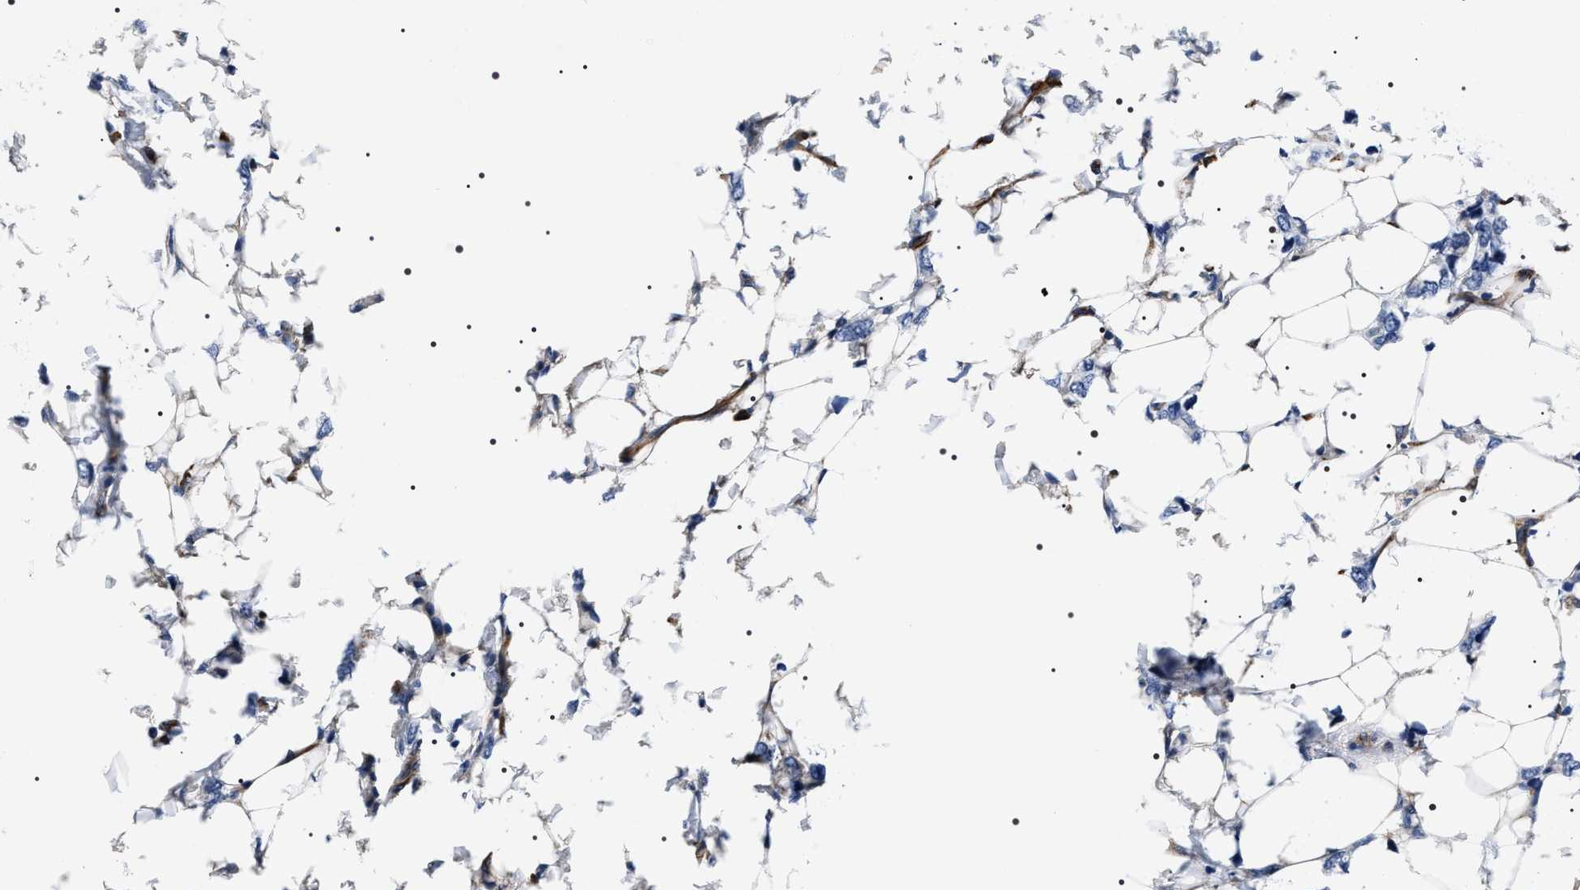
{"staining": {"intensity": "negative", "quantity": "none", "location": "none"}, "tissue": "breast cancer", "cell_type": "Tumor cells", "image_type": "cancer", "snomed": [{"axis": "morphology", "description": "Normal tissue, NOS"}, {"axis": "morphology", "description": "Lobular carcinoma"}, {"axis": "topography", "description": "Breast"}], "caption": "The immunohistochemistry (IHC) photomicrograph has no significant expression in tumor cells of lobular carcinoma (breast) tissue. The staining was performed using DAB to visualize the protein expression in brown, while the nuclei were stained in blue with hematoxylin (Magnification: 20x).", "gene": "BAG2", "patient": {"sex": "female", "age": 47}}